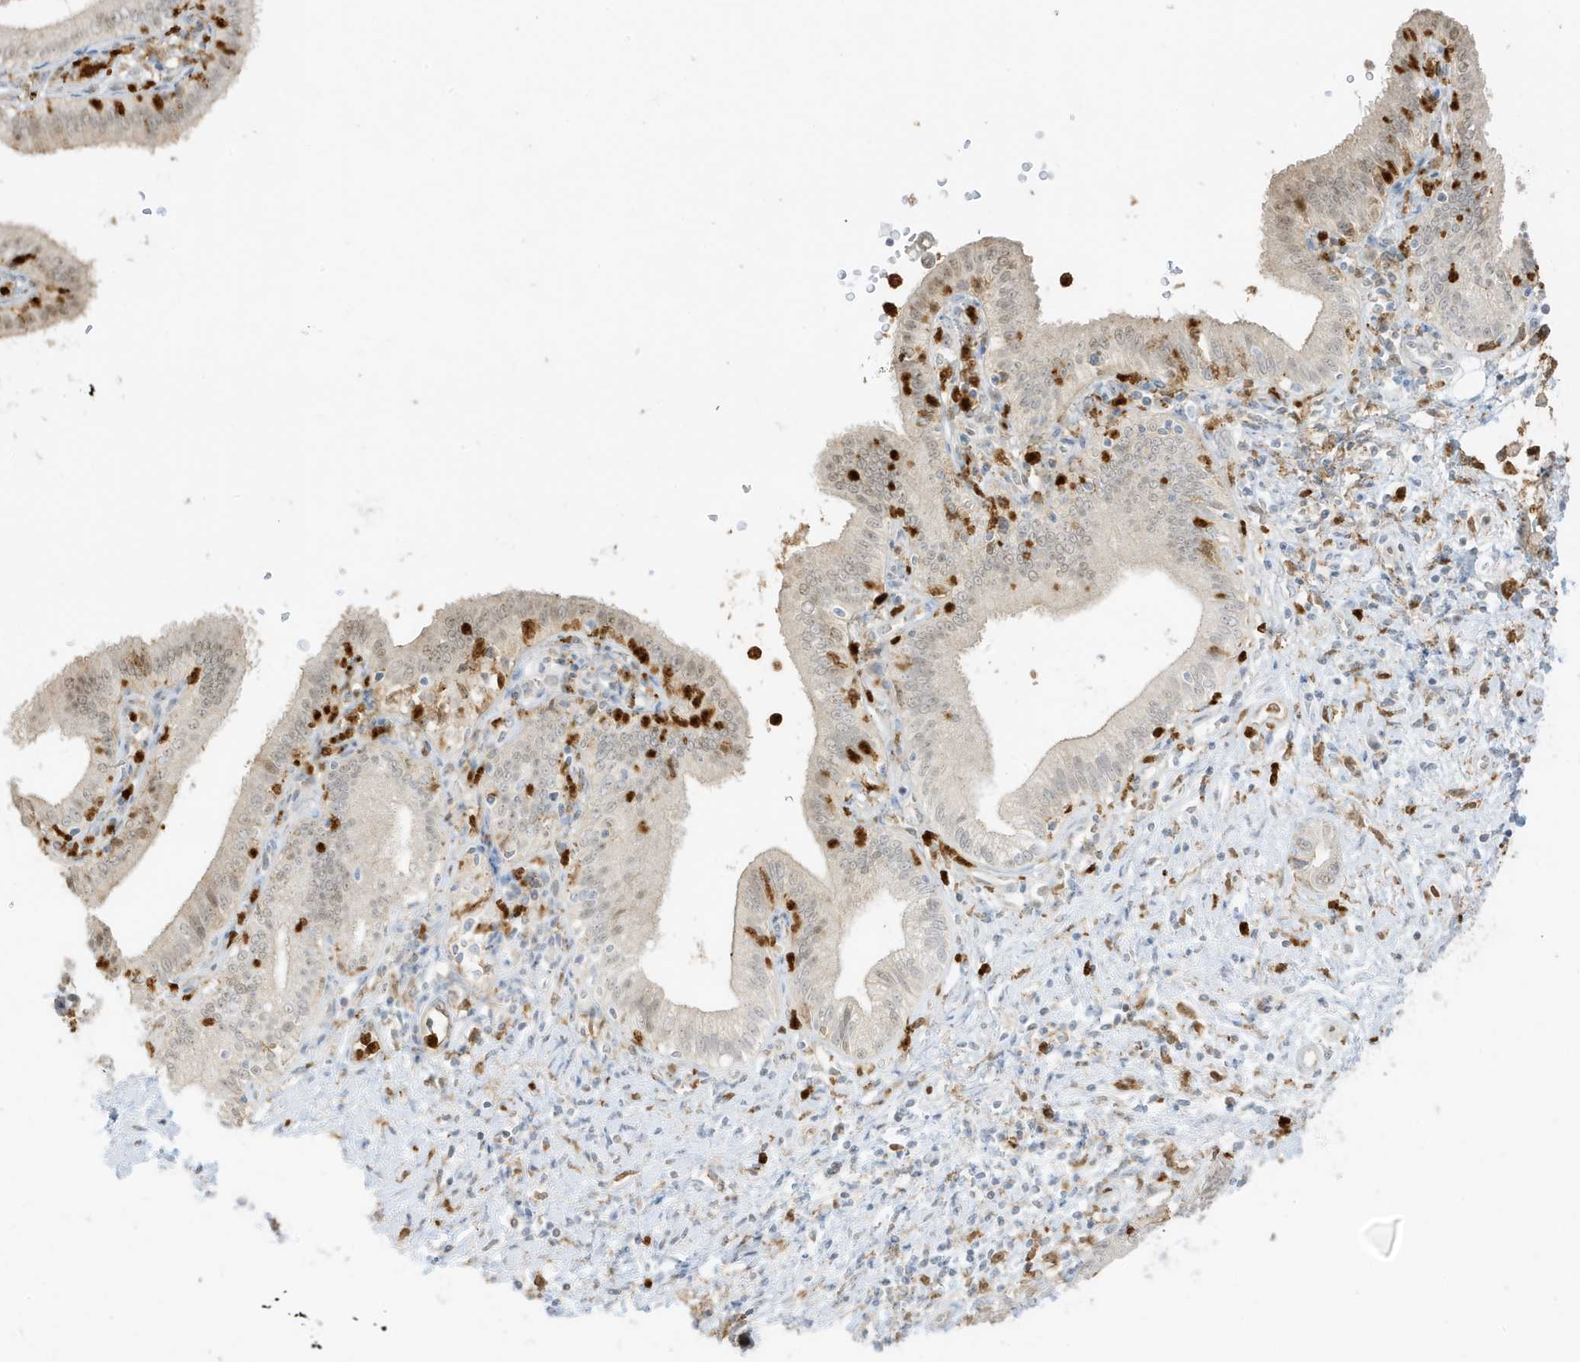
{"staining": {"intensity": "weak", "quantity": "<25%", "location": "nuclear"}, "tissue": "pancreatic cancer", "cell_type": "Tumor cells", "image_type": "cancer", "snomed": [{"axis": "morphology", "description": "Adenocarcinoma, NOS"}, {"axis": "topography", "description": "Pancreas"}], "caption": "Pancreatic adenocarcinoma was stained to show a protein in brown. There is no significant expression in tumor cells.", "gene": "GCA", "patient": {"sex": "female", "age": 73}}